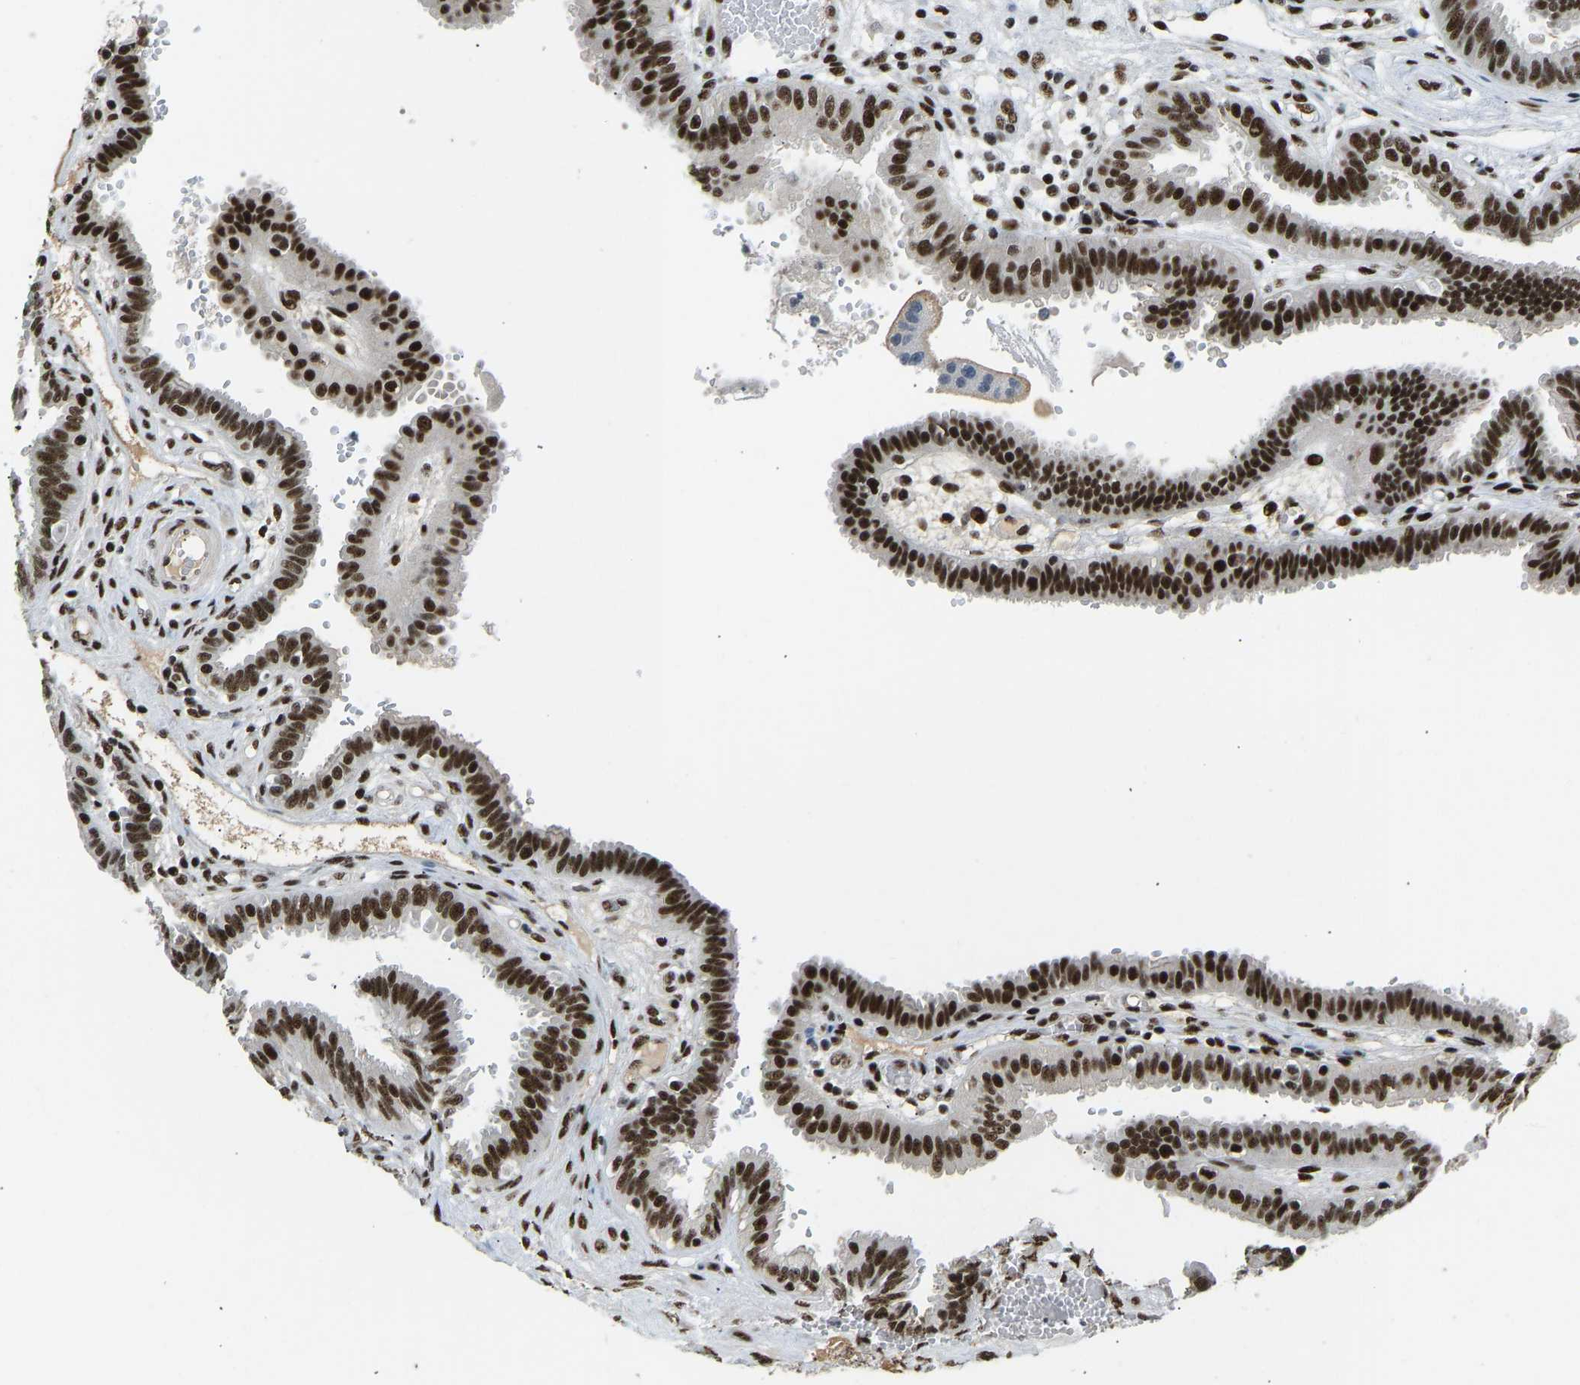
{"staining": {"intensity": "strong", "quantity": ">75%", "location": "nuclear"}, "tissue": "fallopian tube", "cell_type": "Glandular cells", "image_type": "normal", "snomed": [{"axis": "morphology", "description": "Normal tissue, NOS"}, {"axis": "topography", "description": "Fallopian tube"}, {"axis": "topography", "description": "Placenta"}], "caption": "IHC photomicrograph of unremarkable human fallopian tube stained for a protein (brown), which exhibits high levels of strong nuclear positivity in about >75% of glandular cells.", "gene": "FOXK1", "patient": {"sex": "female", "age": 32}}